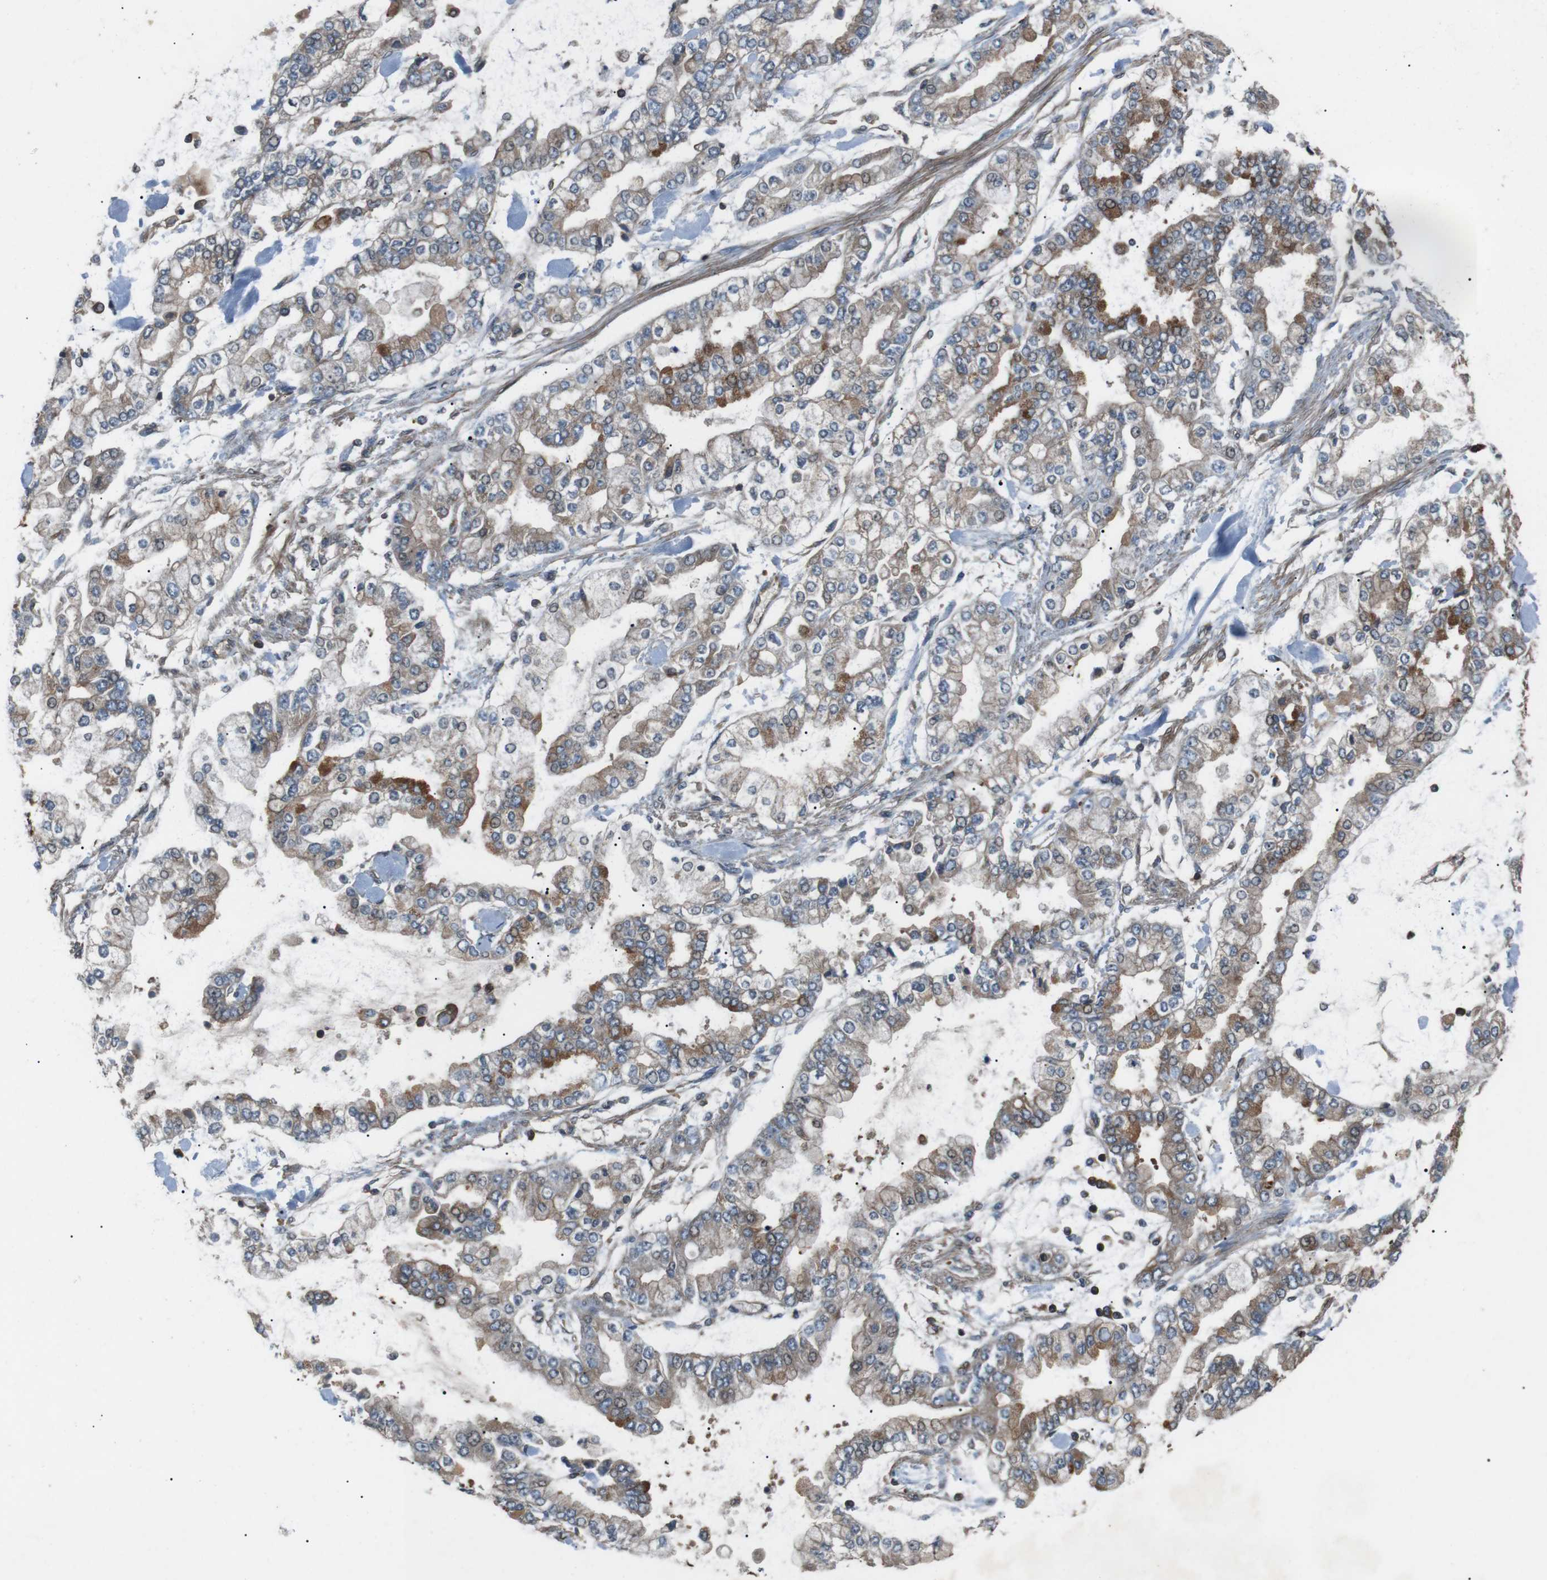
{"staining": {"intensity": "moderate", "quantity": "25%-75%", "location": "cytoplasmic/membranous"}, "tissue": "stomach cancer", "cell_type": "Tumor cells", "image_type": "cancer", "snomed": [{"axis": "morphology", "description": "Normal tissue, NOS"}, {"axis": "morphology", "description": "Adenocarcinoma, NOS"}, {"axis": "topography", "description": "Stomach, upper"}, {"axis": "topography", "description": "Stomach"}], "caption": "Moderate cytoplasmic/membranous protein expression is present in approximately 25%-75% of tumor cells in stomach cancer. The protein of interest is shown in brown color, while the nuclei are stained blue.", "gene": "GPR161", "patient": {"sex": "male", "age": 76}}